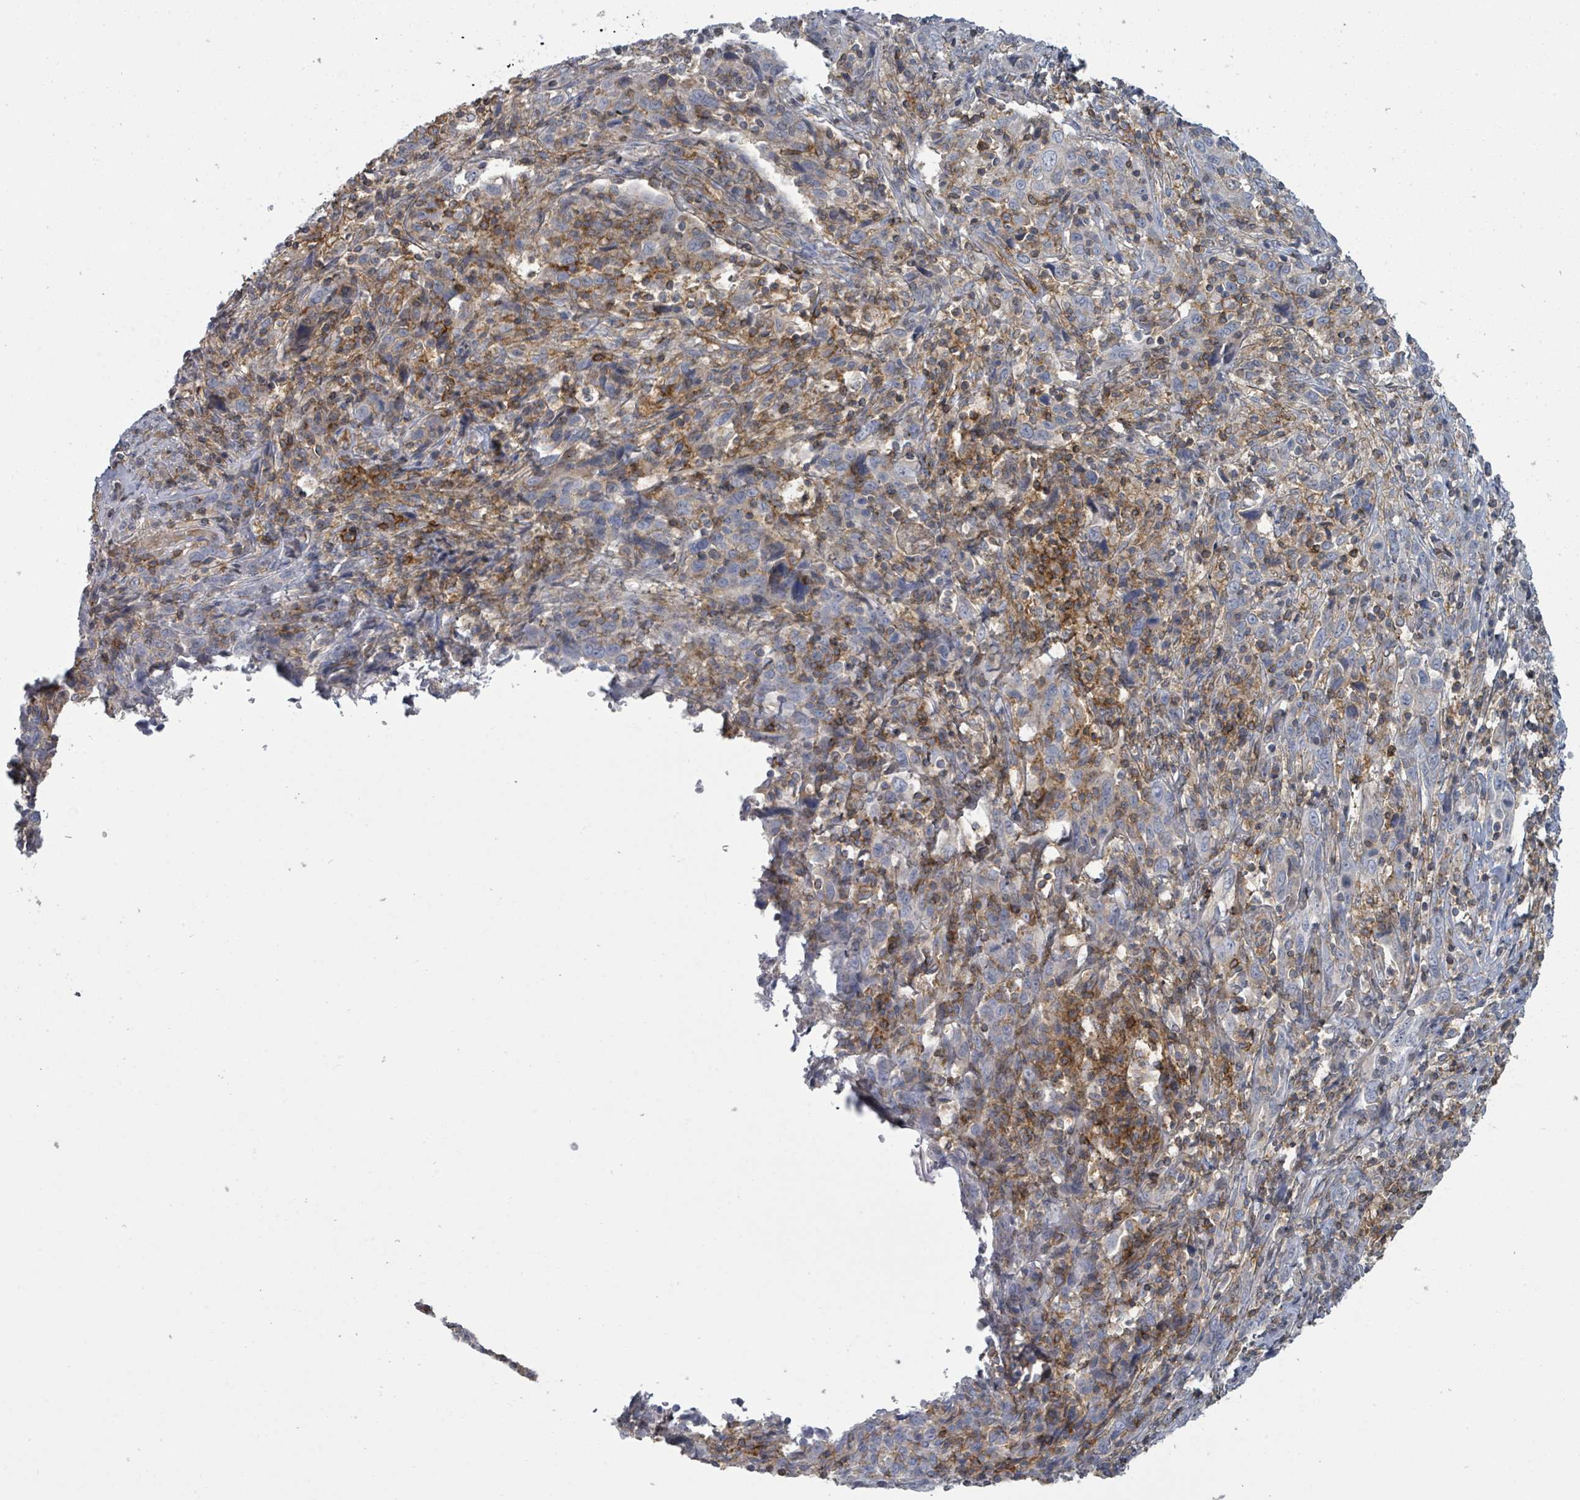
{"staining": {"intensity": "negative", "quantity": "none", "location": "none"}, "tissue": "cervical cancer", "cell_type": "Tumor cells", "image_type": "cancer", "snomed": [{"axis": "morphology", "description": "Squamous cell carcinoma, NOS"}, {"axis": "topography", "description": "Cervix"}], "caption": "Protein analysis of cervical cancer displays no significant positivity in tumor cells.", "gene": "TNFRSF14", "patient": {"sex": "female", "age": 46}}